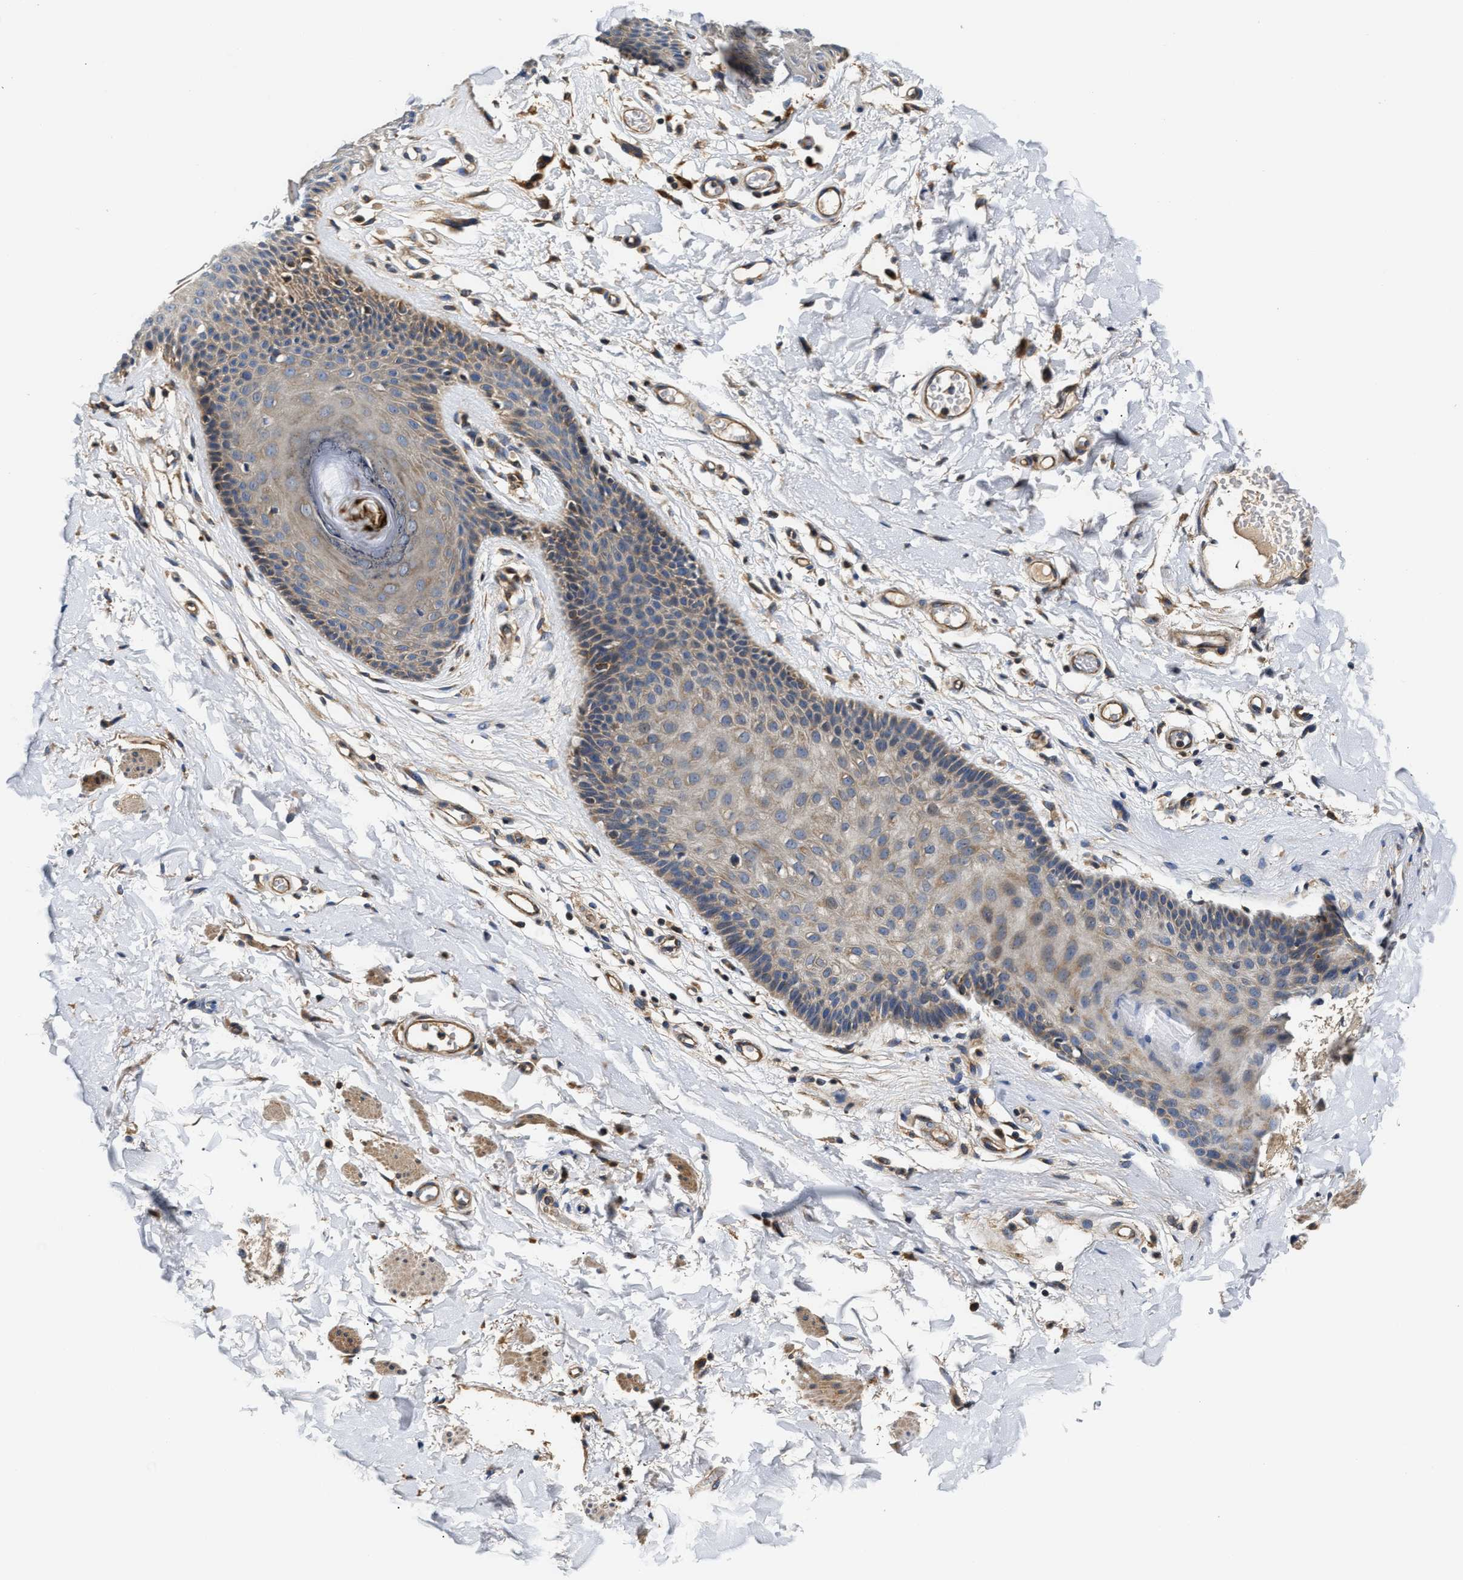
{"staining": {"intensity": "weak", "quantity": "25%-75%", "location": "cytoplasmic/membranous"}, "tissue": "skin", "cell_type": "Epidermal cells", "image_type": "normal", "snomed": [{"axis": "morphology", "description": "Normal tissue, NOS"}, {"axis": "topography", "description": "Vulva"}], "caption": "DAB (3,3'-diaminobenzidine) immunohistochemical staining of unremarkable skin displays weak cytoplasmic/membranous protein staining in approximately 25%-75% of epidermal cells.", "gene": "TEX2", "patient": {"sex": "female", "age": 73}}